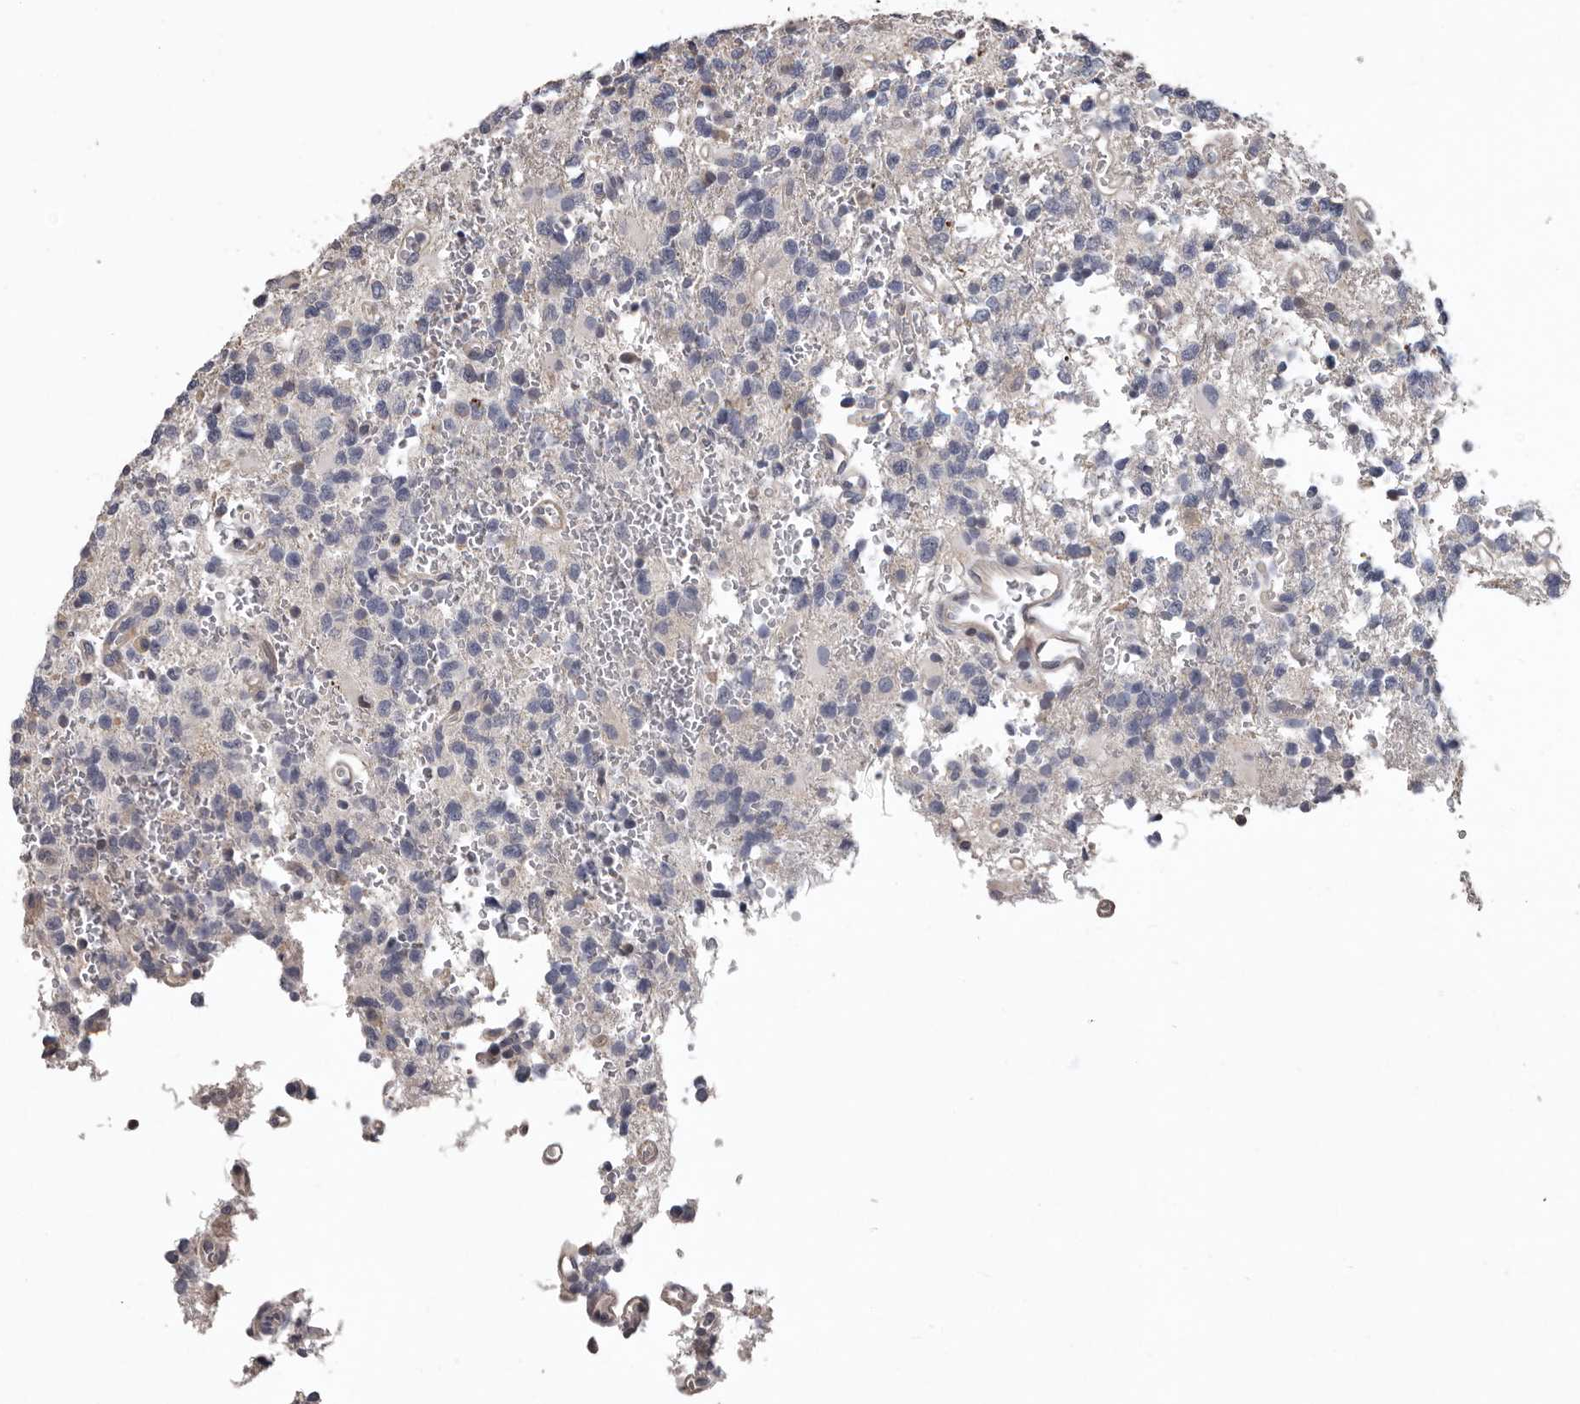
{"staining": {"intensity": "negative", "quantity": "none", "location": "none"}, "tissue": "glioma", "cell_type": "Tumor cells", "image_type": "cancer", "snomed": [{"axis": "morphology", "description": "Glioma, malignant, High grade"}, {"axis": "topography", "description": "Brain"}], "caption": "A high-resolution image shows immunohistochemistry (IHC) staining of glioma, which demonstrates no significant positivity in tumor cells.", "gene": "RNF217", "patient": {"sex": "female", "age": 62}}